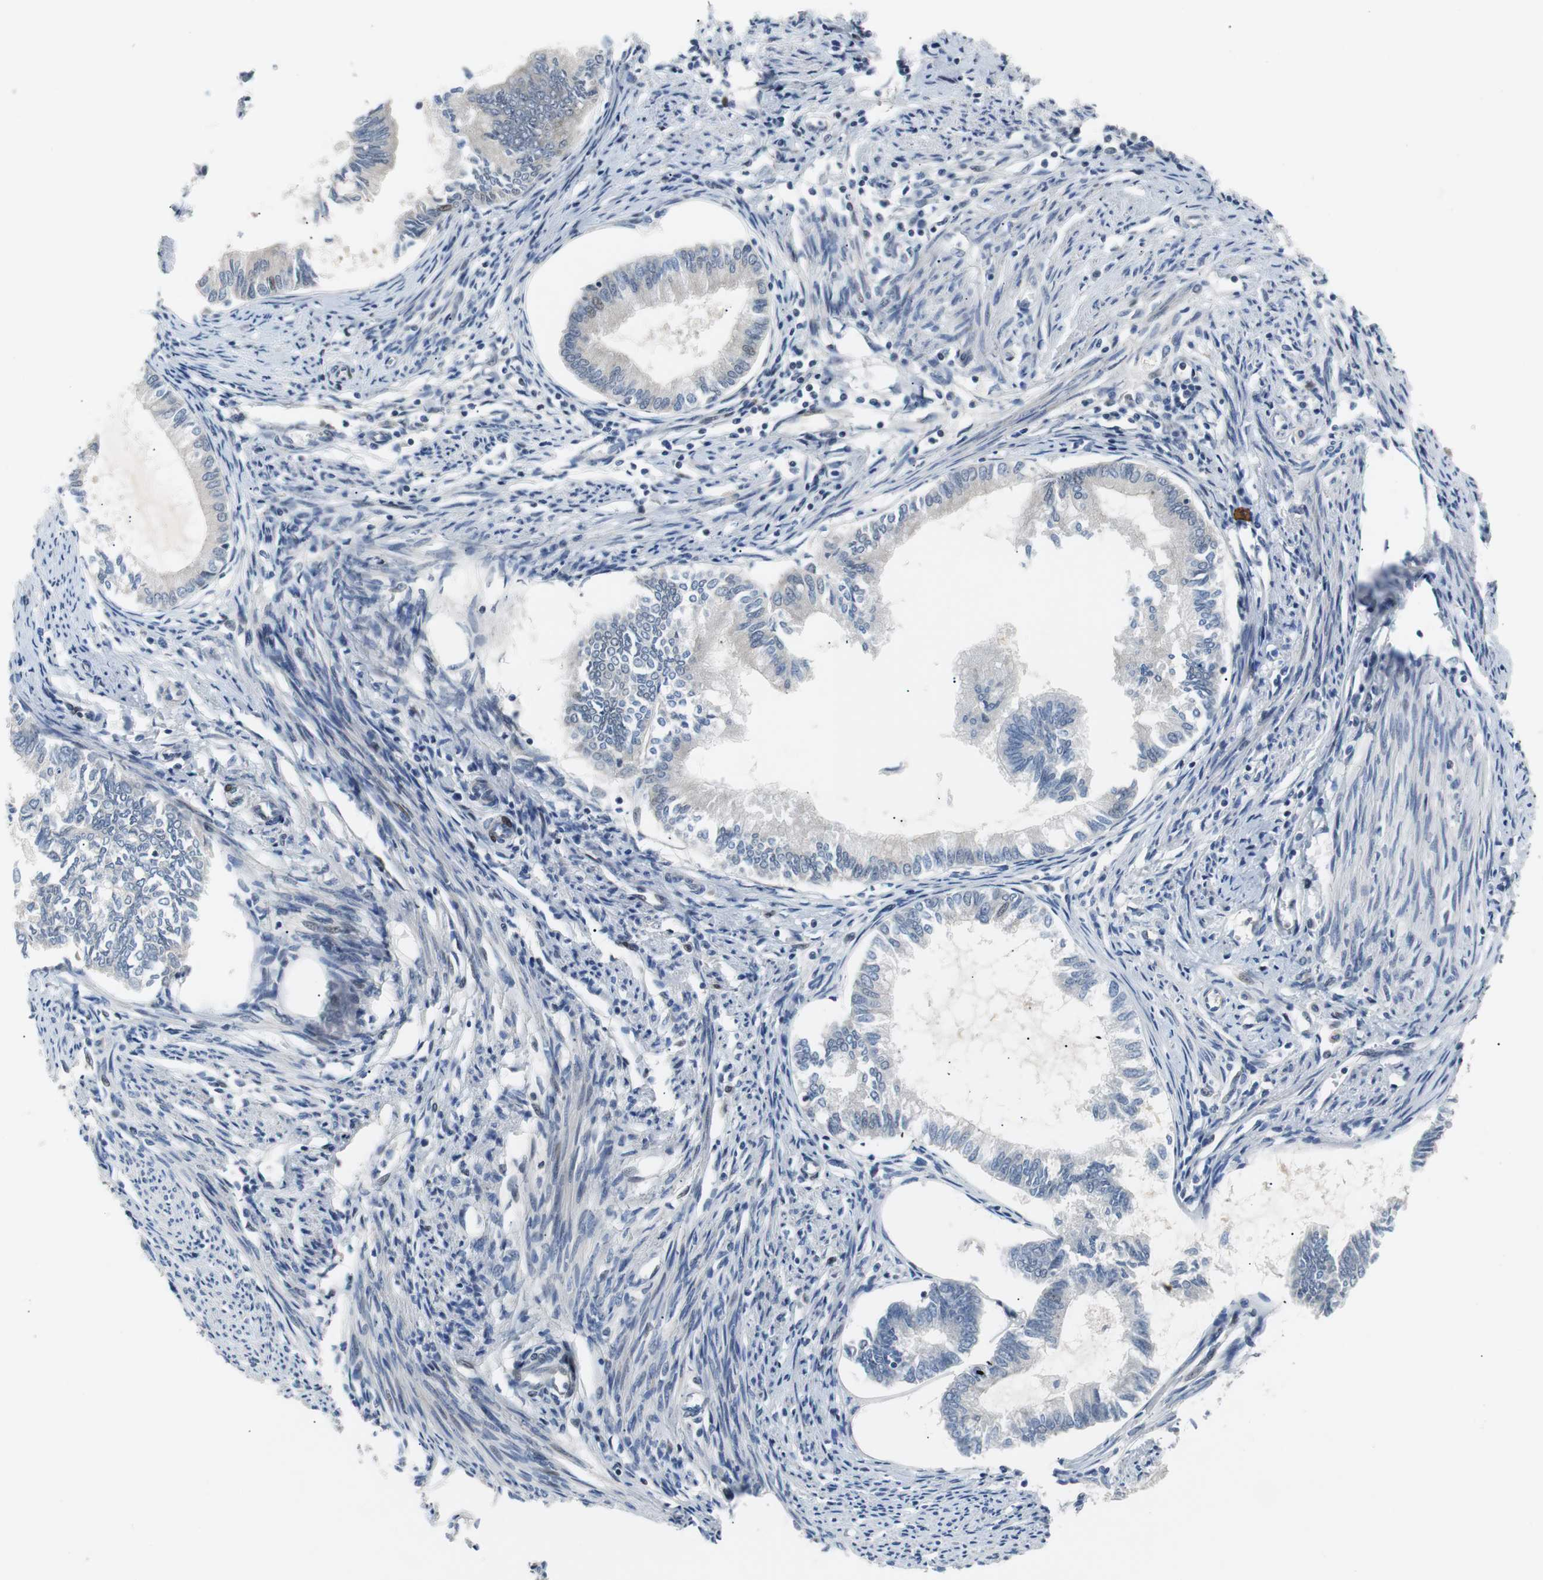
{"staining": {"intensity": "negative", "quantity": "none", "location": "none"}, "tissue": "endometrial cancer", "cell_type": "Tumor cells", "image_type": "cancer", "snomed": [{"axis": "morphology", "description": "Adenocarcinoma, NOS"}, {"axis": "topography", "description": "Endometrium"}], "caption": "Endometrial adenocarcinoma was stained to show a protein in brown. There is no significant expression in tumor cells. (DAB (3,3'-diaminobenzidine) immunohistochemistry, high magnification).", "gene": "MAP2K4", "patient": {"sex": "female", "age": 86}}